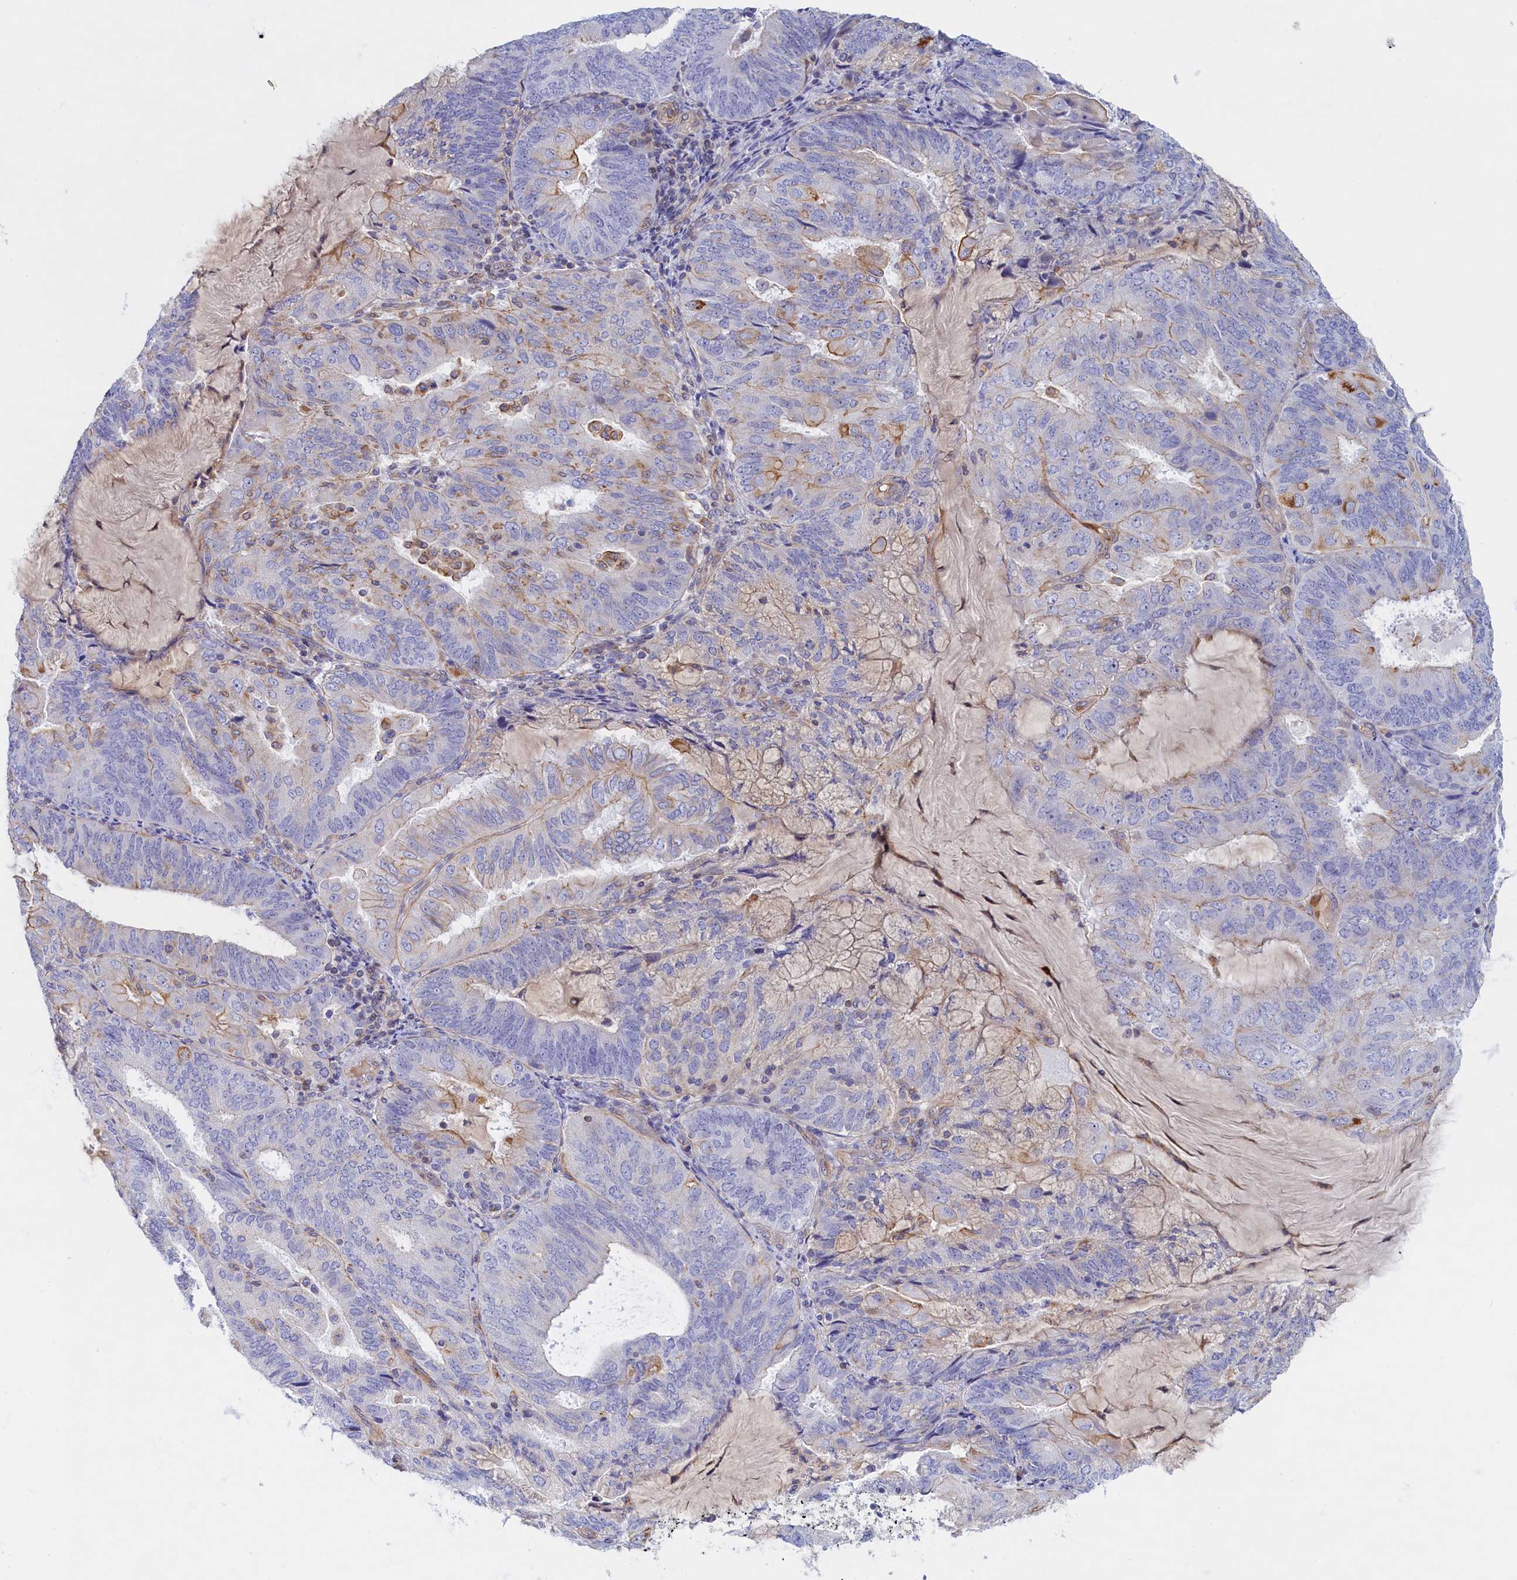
{"staining": {"intensity": "negative", "quantity": "none", "location": "none"}, "tissue": "endometrial cancer", "cell_type": "Tumor cells", "image_type": "cancer", "snomed": [{"axis": "morphology", "description": "Adenocarcinoma, NOS"}, {"axis": "topography", "description": "Endometrium"}], "caption": "IHC of human adenocarcinoma (endometrial) displays no expression in tumor cells. (Brightfield microscopy of DAB IHC at high magnification).", "gene": "ABCC12", "patient": {"sex": "female", "age": 81}}